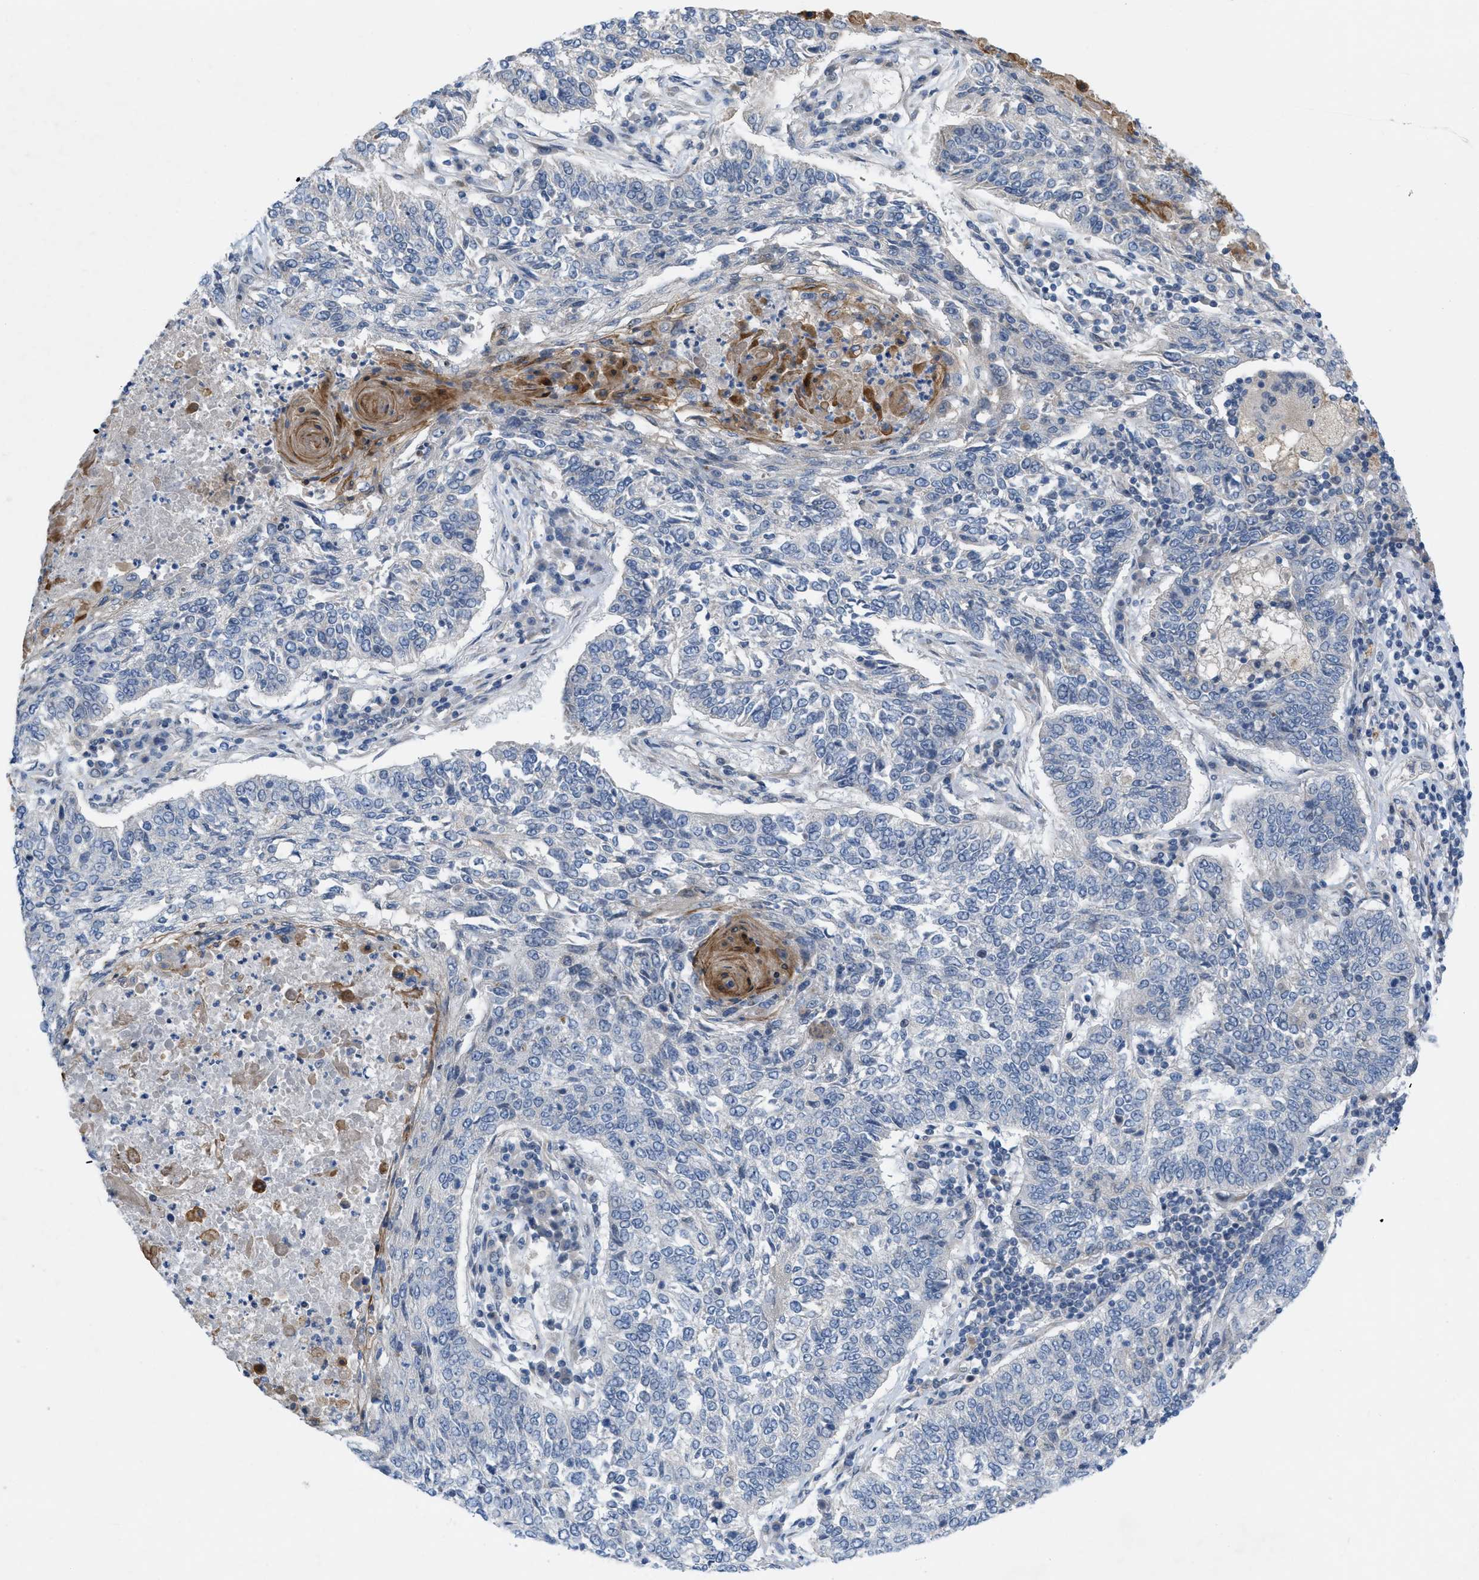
{"staining": {"intensity": "negative", "quantity": "none", "location": "none"}, "tissue": "lung cancer", "cell_type": "Tumor cells", "image_type": "cancer", "snomed": [{"axis": "morphology", "description": "Normal tissue, NOS"}, {"axis": "morphology", "description": "Squamous cell carcinoma, NOS"}, {"axis": "topography", "description": "Cartilage tissue"}, {"axis": "topography", "description": "Bronchus"}, {"axis": "topography", "description": "Lung"}], "caption": "An image of human lung squamous cell carcinoma is negative for staining in tumor cells.", "gene": "NDEL1", "patient": {"sex": "female", "age": 49}}